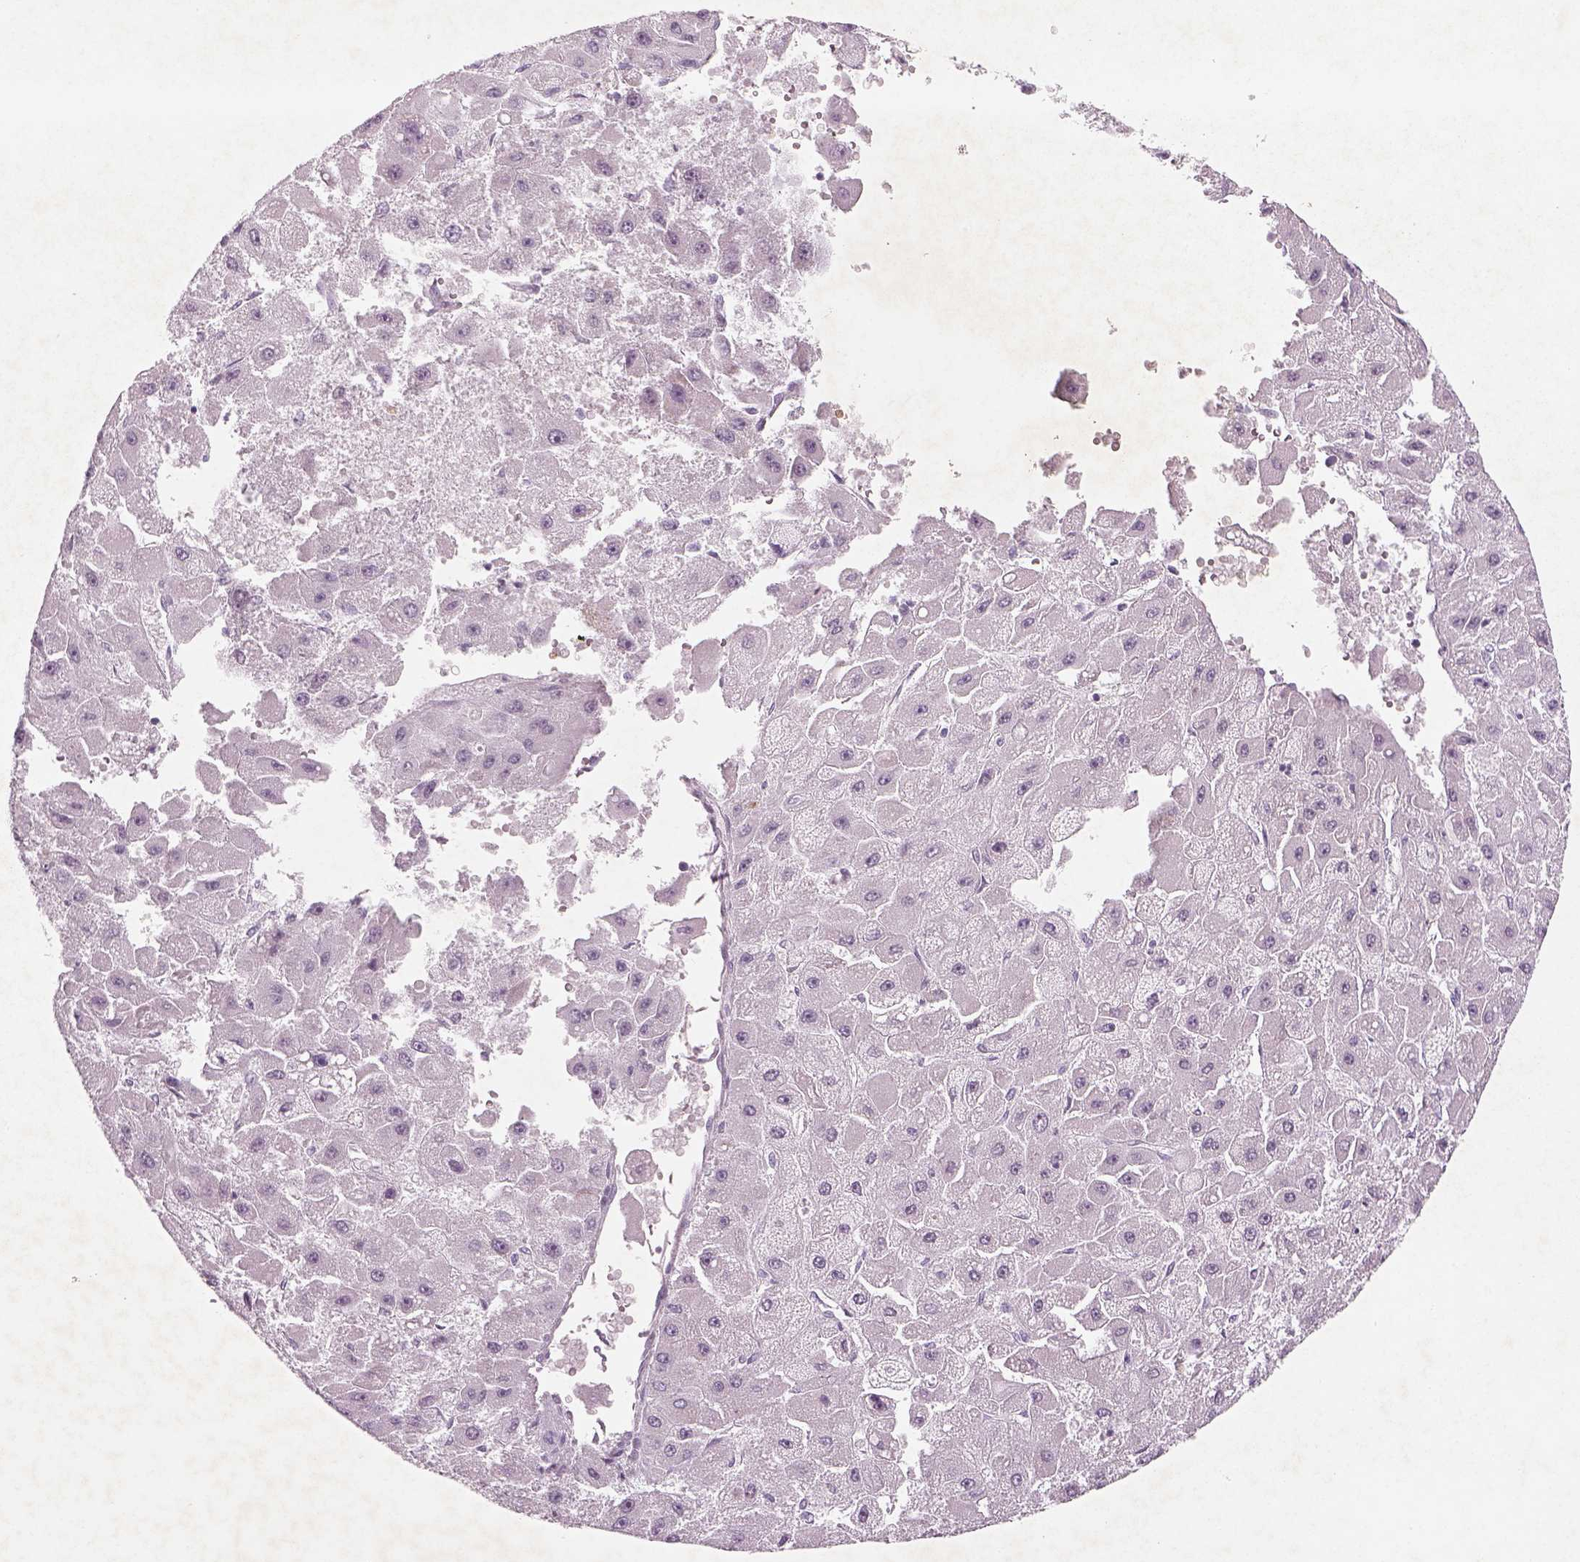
{"staining": {"intensity": "negative", "quantity": "none", "location": "none"}, "tissue": "liver cancer", "cell_type": "Tumor cells", "image_type": "cancer", "snomed": [{"axis": "morphology", "description": "Carcinoma, Hepatocellular, NOS"}, {"axis": "topography", "description": "Liver"}], "caption": "Liver cancer was stained to show a protein in brown. There is no significant expression in tumor cells.", "gene": "PENK", "patient": {"sex": "female", "age": 25}}